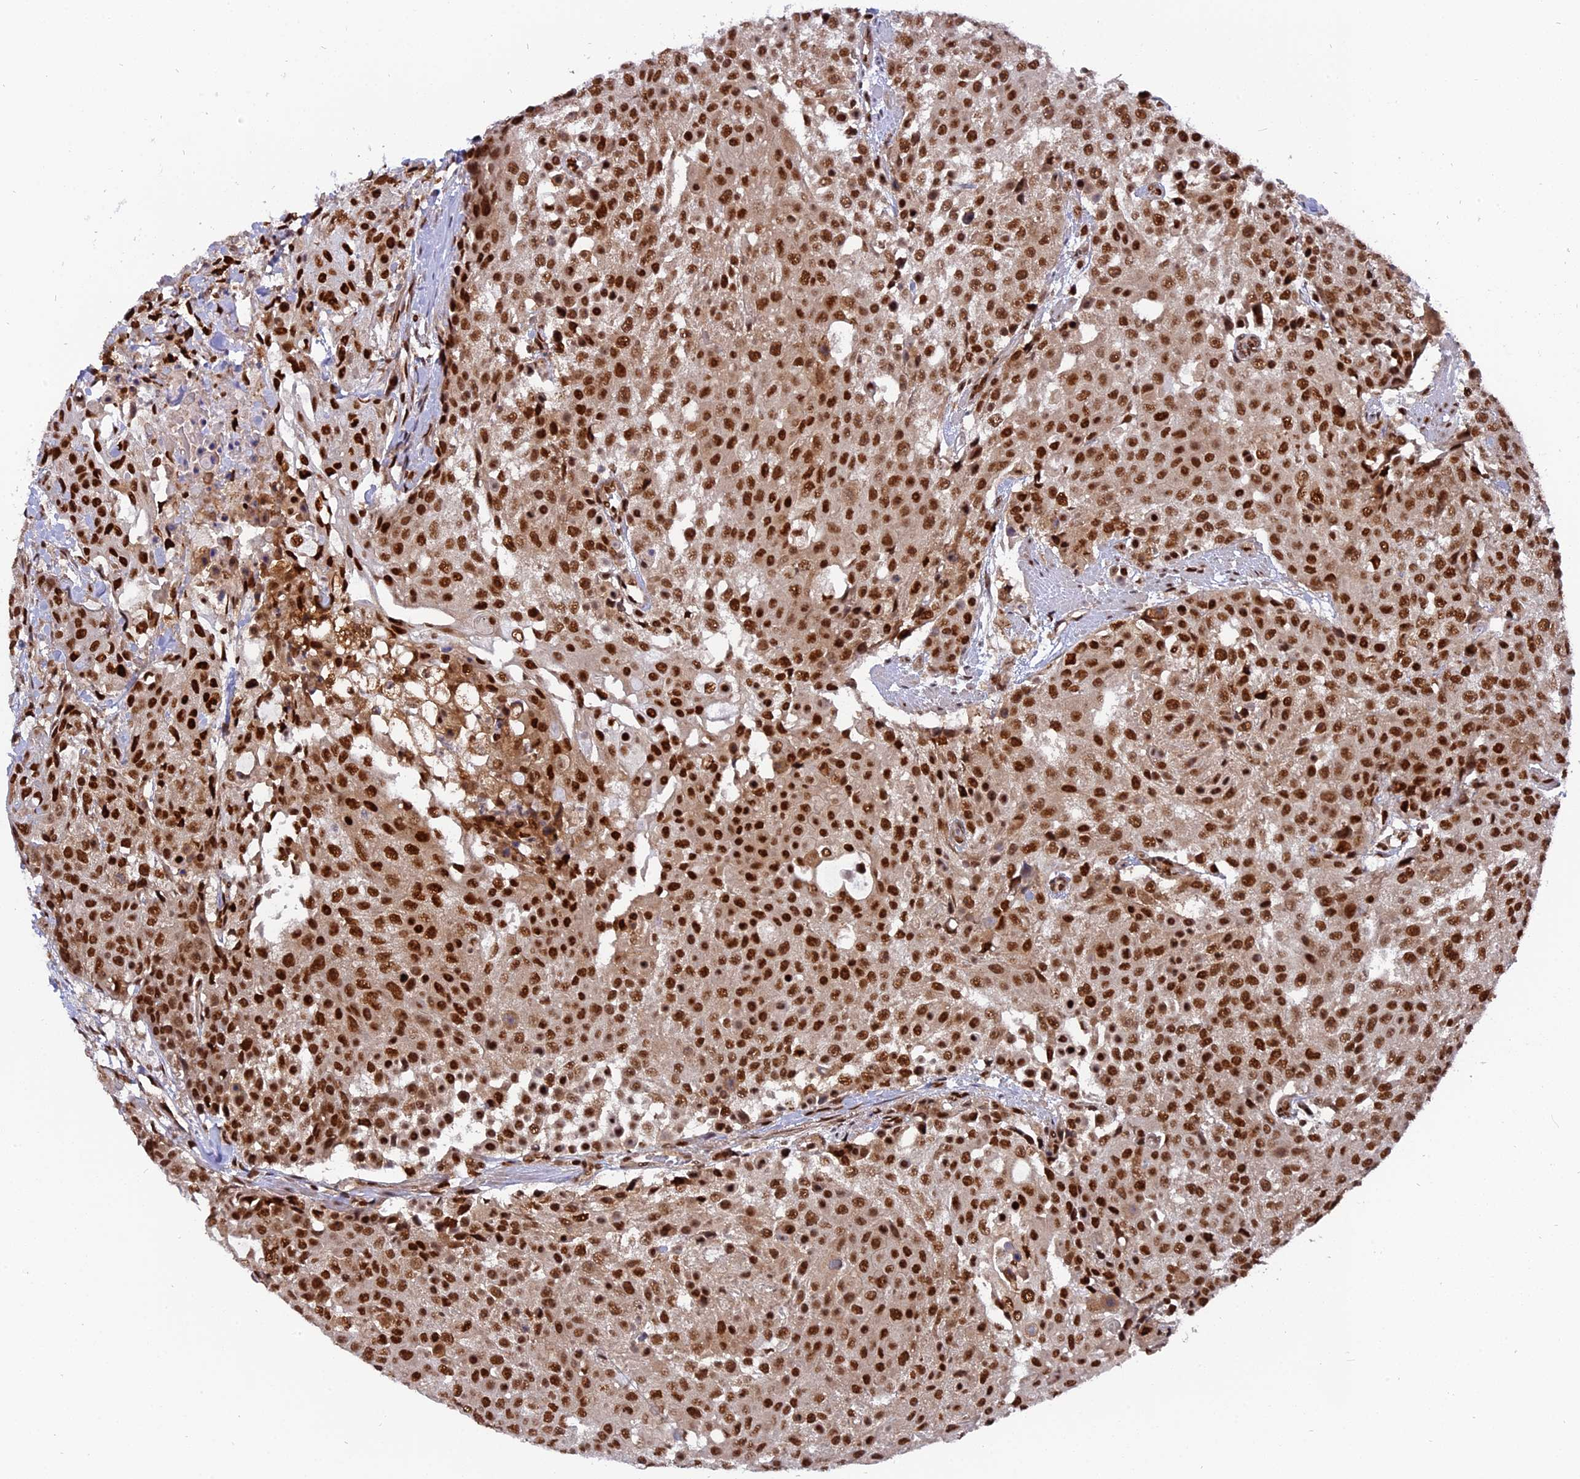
{"staining": {"intensity": "strong", "quantity": ">75%", "location": "nuclear"}, "tissue": "urothelial cancer", "cell_type": "Tumor cells", "image_type": "cancer", "snomed": [{"axis": "morphology", "description": "Urothelial carcinoma, High grade"}, {"axis": "topography", "description": "Urinary bladder"}], "caption": "Human high-grade urothelial carcinoma stained for a protein (brown) exhibits strong nuclear positive staining in approximately >75% of tumor cells.", "gene": "RAMAC", "patient": {"sex": "female", "age": 63}}